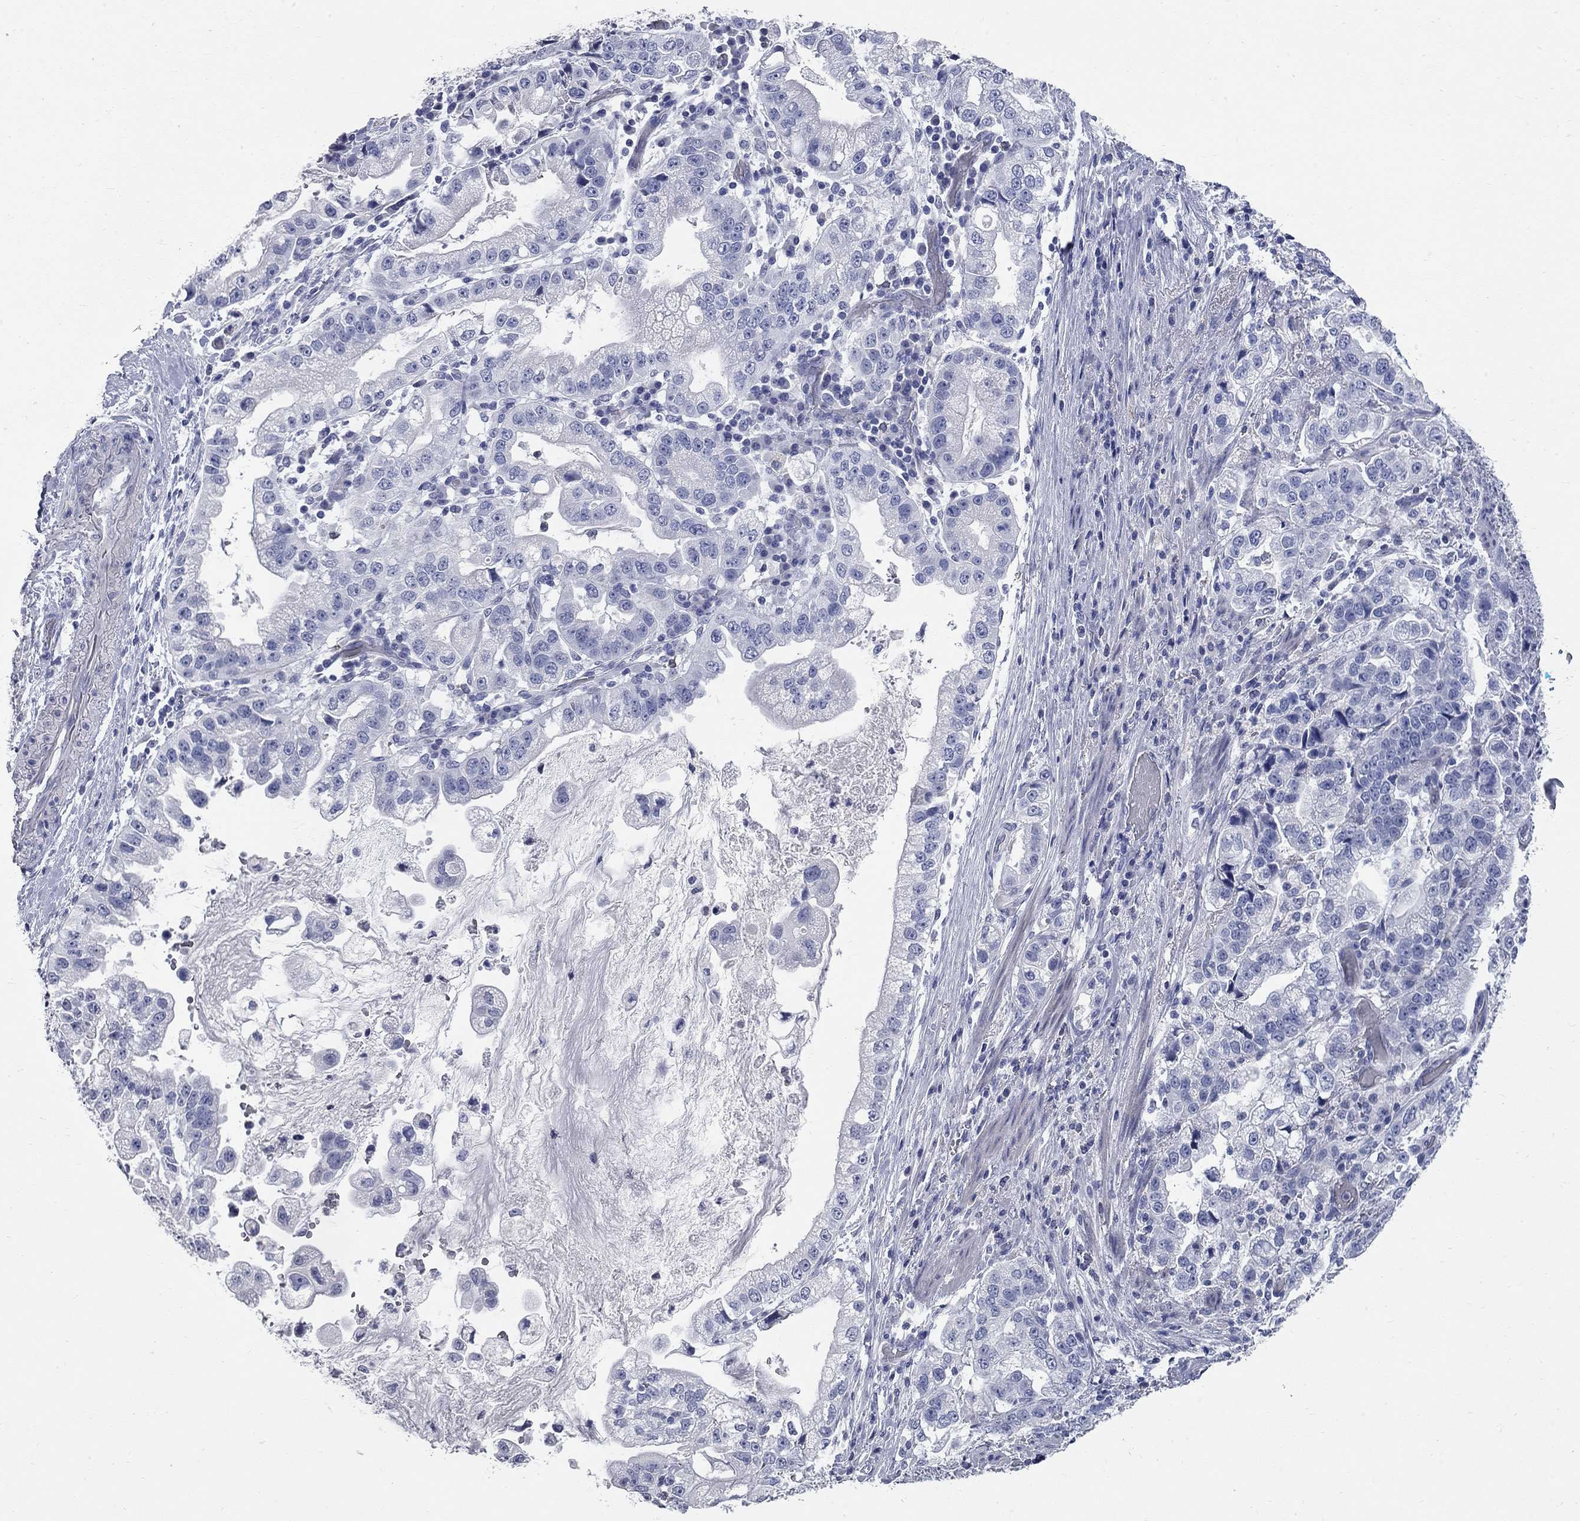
{"staining": {"intensity": "negative", "quantity": "none", "location": "none"}, "tissue": "stomach cancer", "cell_type": "Tumor cells", "image_type": "cancer", "snomed": [{"axis": "morphology", "description": "Adenocarcinoma, NOS"}, {"axis": "topography", "description": "Stomach"}], "caption": "DAB immunohistochemical staining of human stomach cancer (adenocarcinoma) displays no significant staining in tumor cells. (Immunohistochemistry (ihc), brightfield microscopy, high magnification).", "gene": "SYT12", "patient": {"sex": "male", "age": 59}}